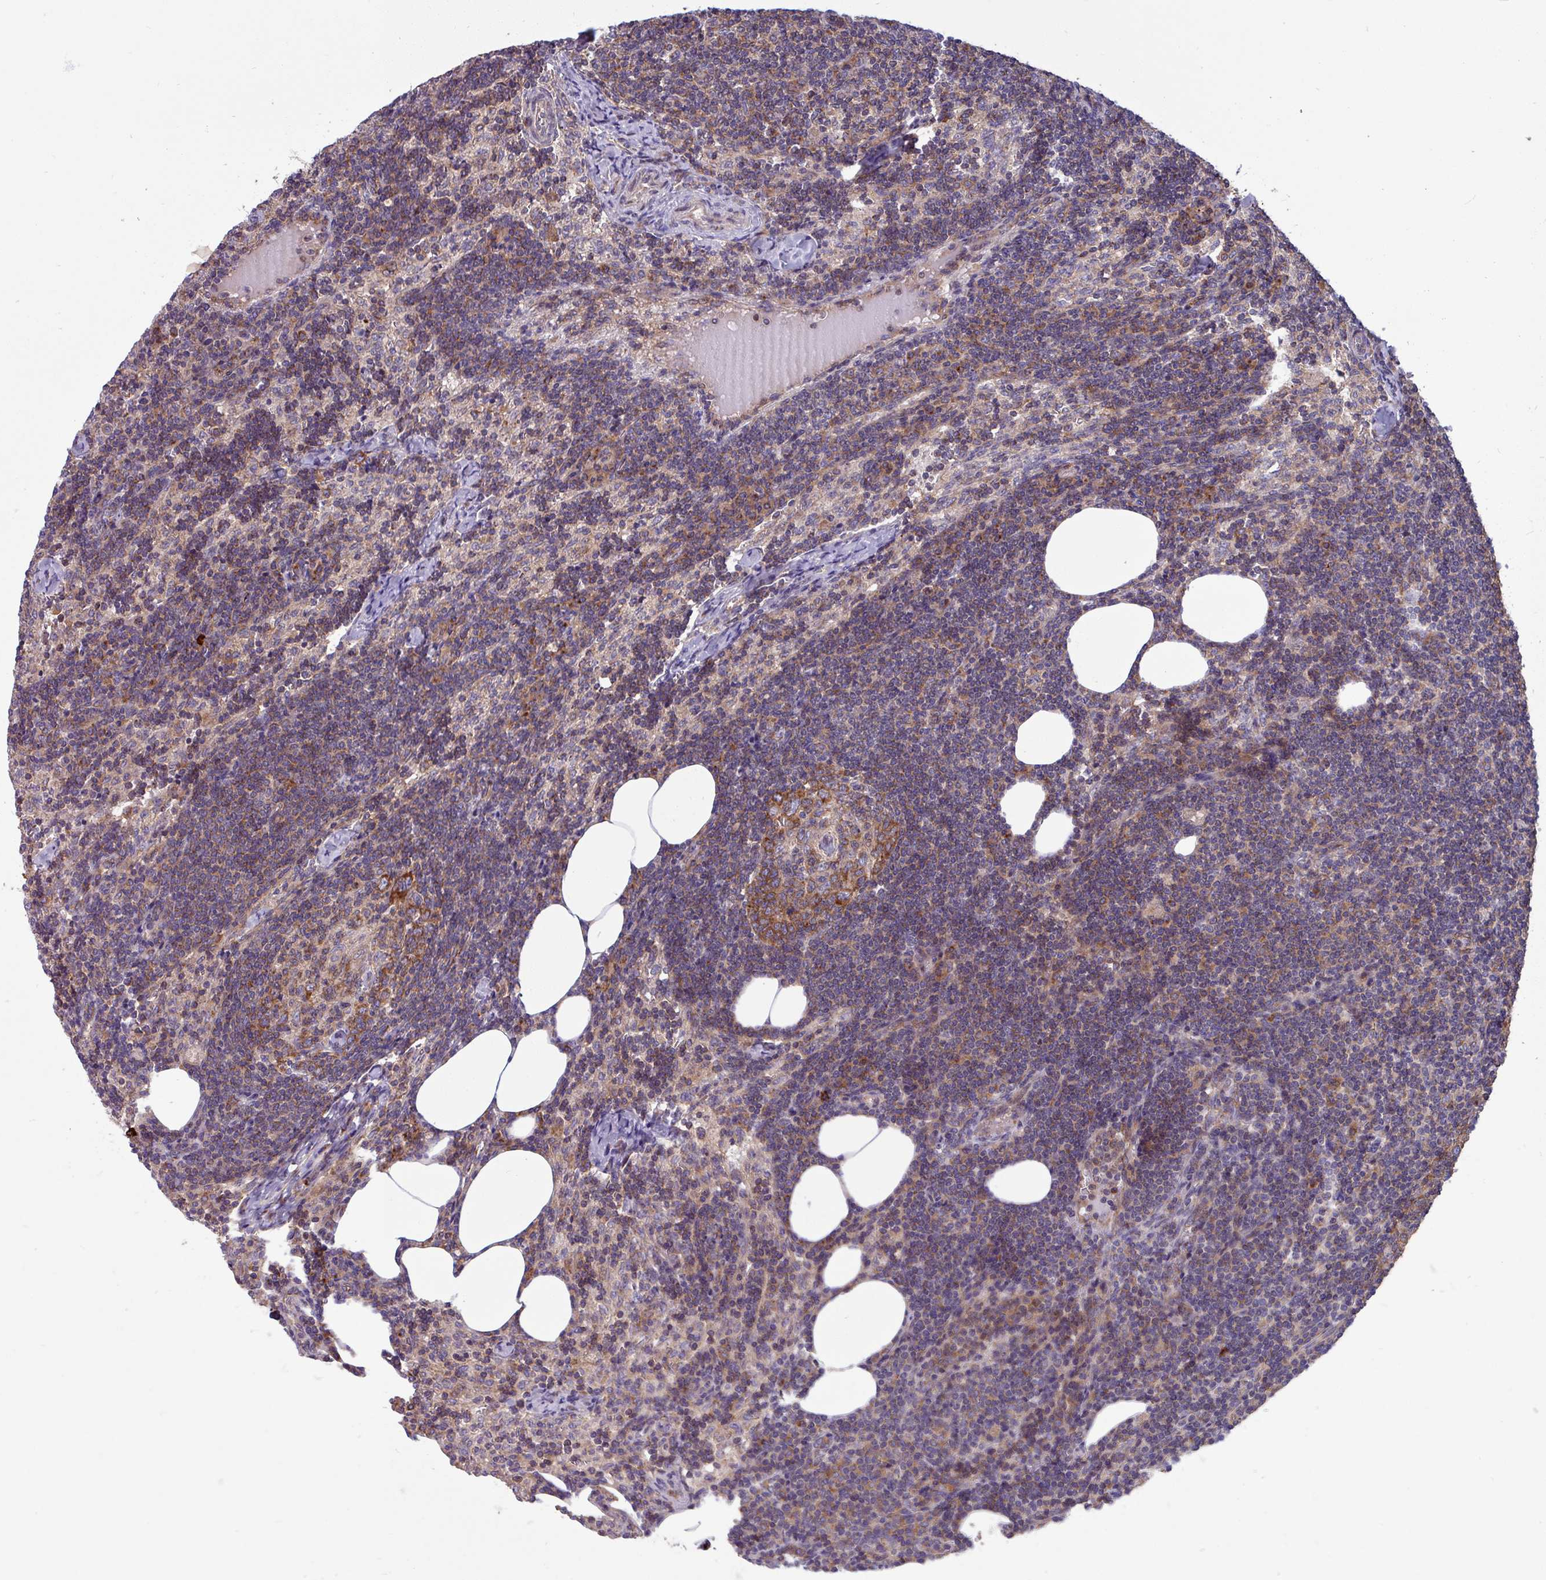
{"staining": {"intensity": "strong", "quantity": ">75%", "location": "cytoplasmic/membranous"}, "tissue": "lymph node", "cell_type": "Germinal center cells", "image_type": "normal", "snomed": [{"axis": "morphology", "description": "Normal tissue, NOS"}, {"axis": "topography", "description": "Lymph node"}], "caption": "Lymph node stained for a protein (brown) demonstrates strong cytoplasmic/membranous positive expression in about >75% of germinal center cells.", "gene": "LSM12", "patient": {"sex": "female", "age": 52}}